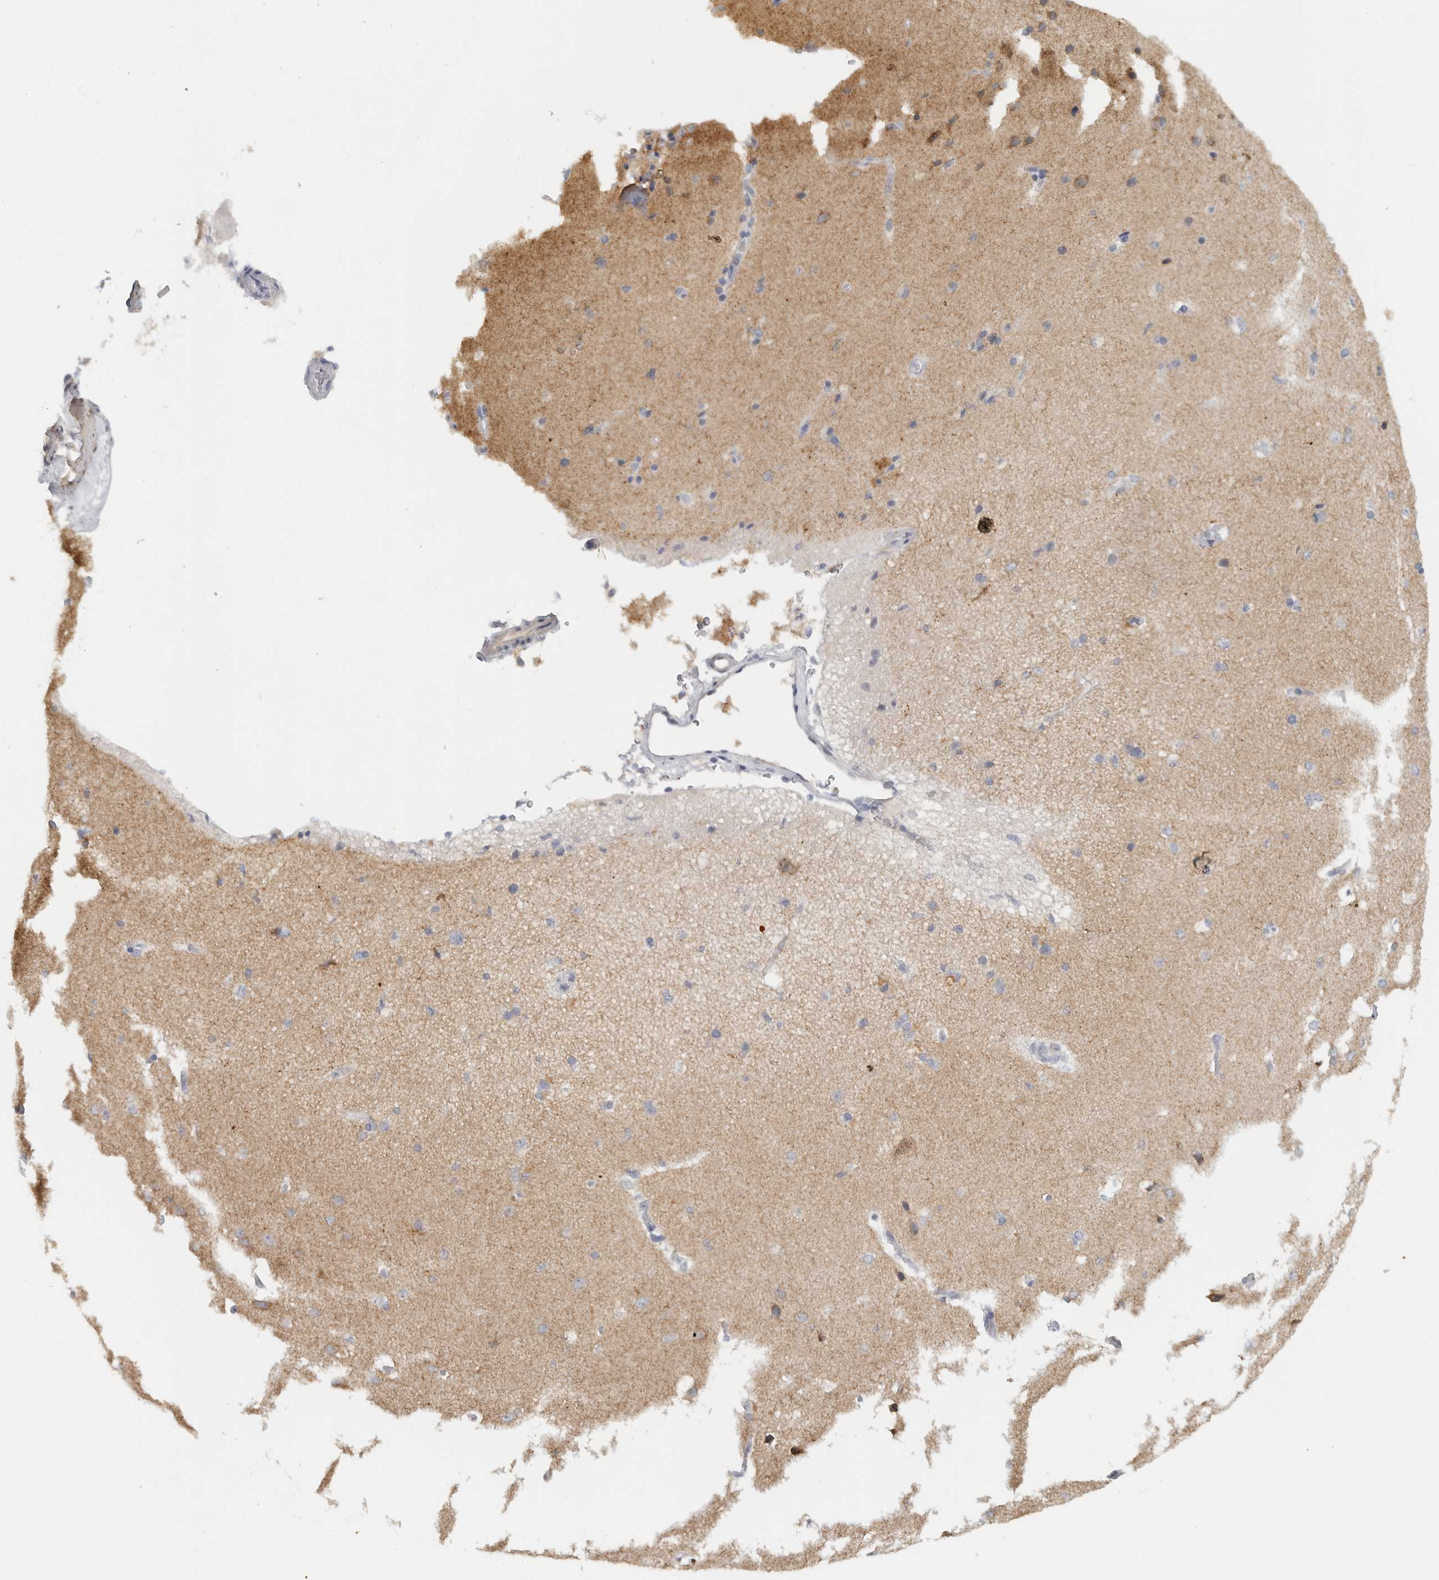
{"staining": {"intensity": "negative", "quantity": "none", "location": "none"}, "tissue": "cerebral cortex", "cell_type": "Endothelial cells", "image_type": "normal", "snomed": [{"axis": "morphology", "description": "Normal tissue, NOS"}, {"axis": "topography", "description": "Cerebral cortex"}], "caption": "Image shows no protein positivity in endothelial cells of benign cerebral cortex. The staining was performed using DAB (3,3'-diaminobenzidine) to visualize the protein expression in brown, while the nuclei were stained in blue with hematoxylin (Magnification: 20x).", "gene": "PAM", "patient": {"sex": "male", "age": 62}}